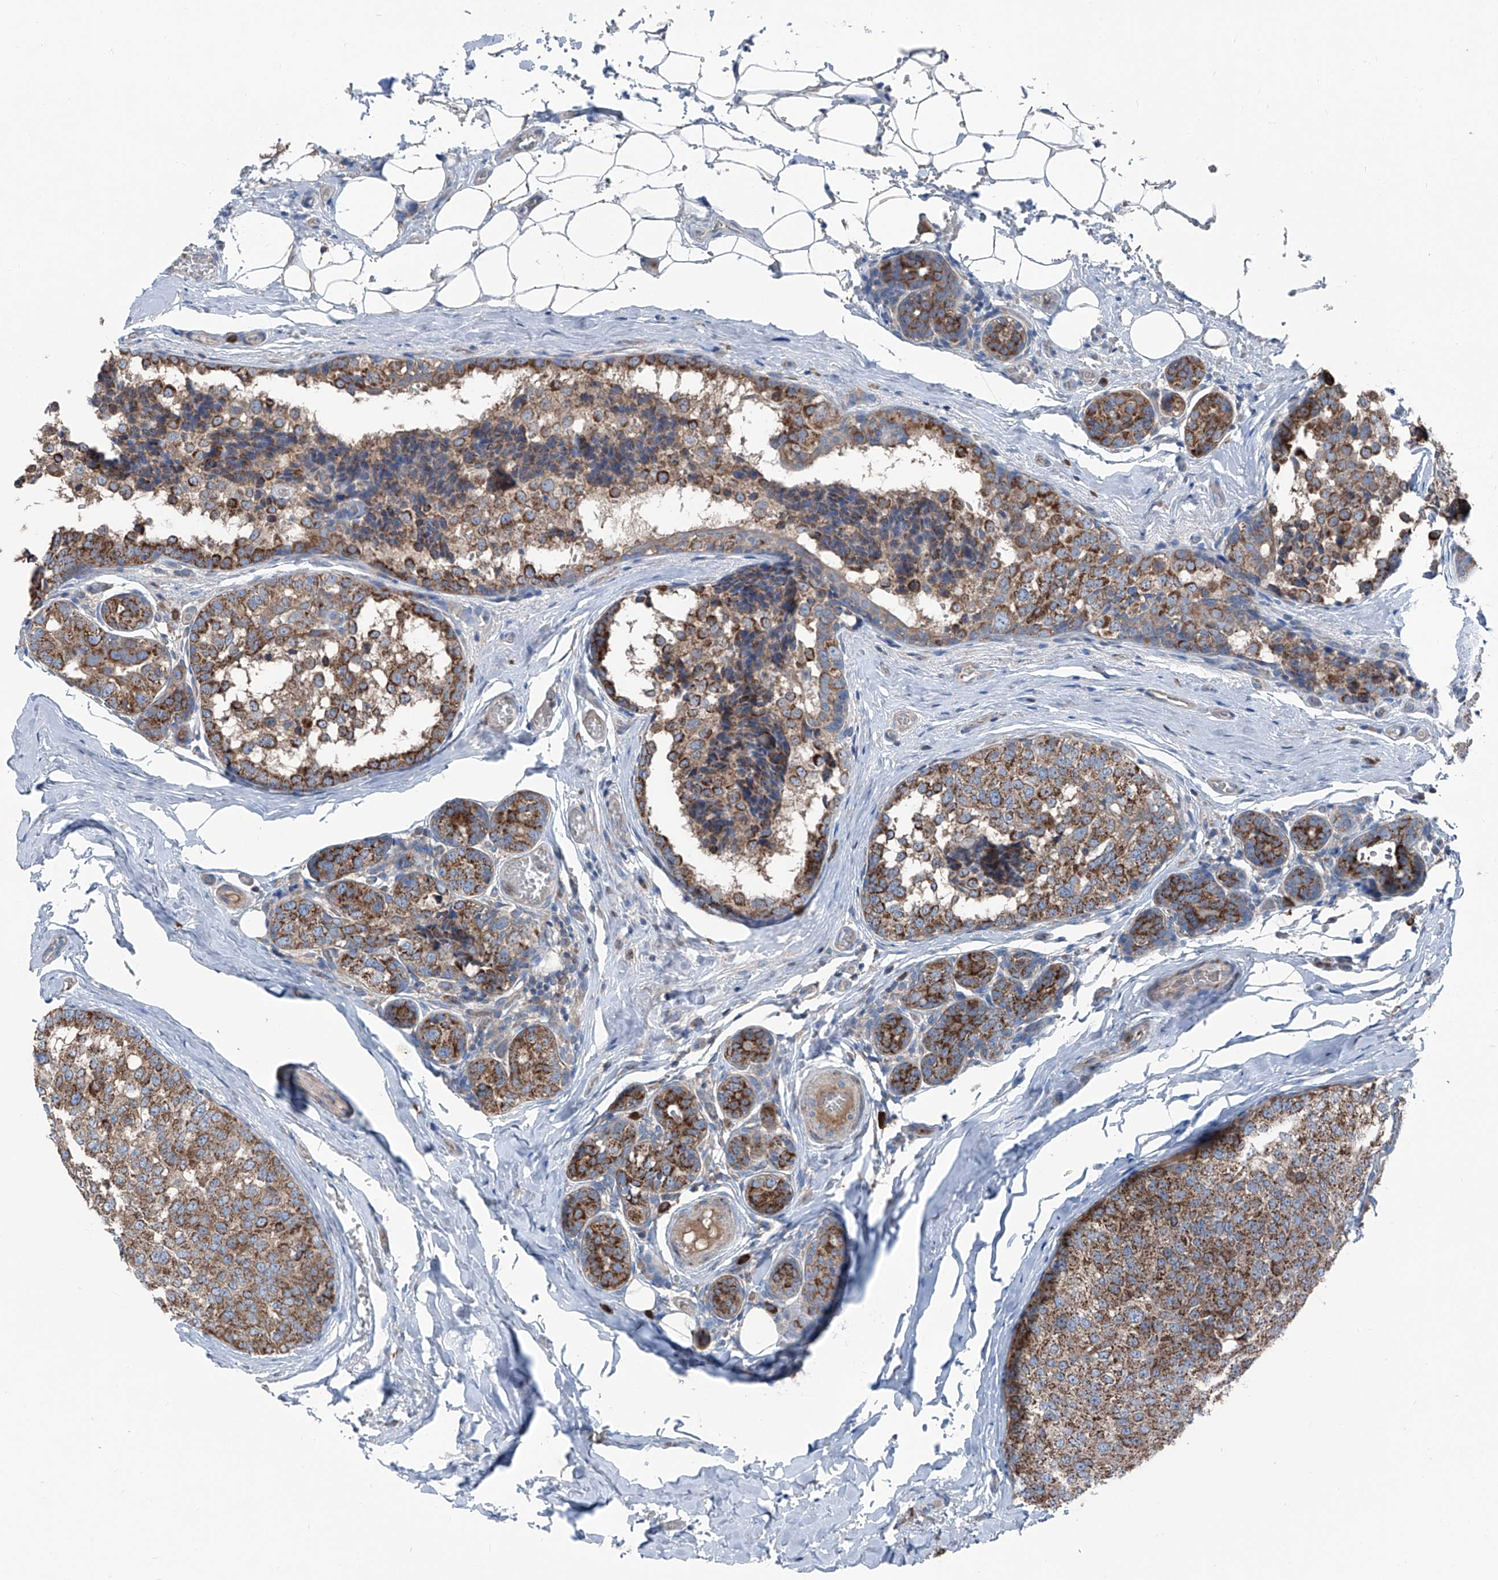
{"staining": {"intensity": "moderate", "quantity": ">75%", "location": "cytoplasmic/membranous"}, "tissue": "breast cancer", "cell_type": "Tumor cells", "image_type": "cancer", "snomed": [{"axis": "morphology", "description": "Normal tissue, NOS"}, {"axis": "morphology", "description": "Duct carcinoma"}, {"axis": "topography", "description": "Breast"}], "caption": "A medium amount of moderate cytoplasmic/membranous expression is appreciated in about >75% of tumor cells in breast invasive ductal carcinoma tissue.", "gene": "GPAT3", "patient": {"sex": "female", "age": 43}}